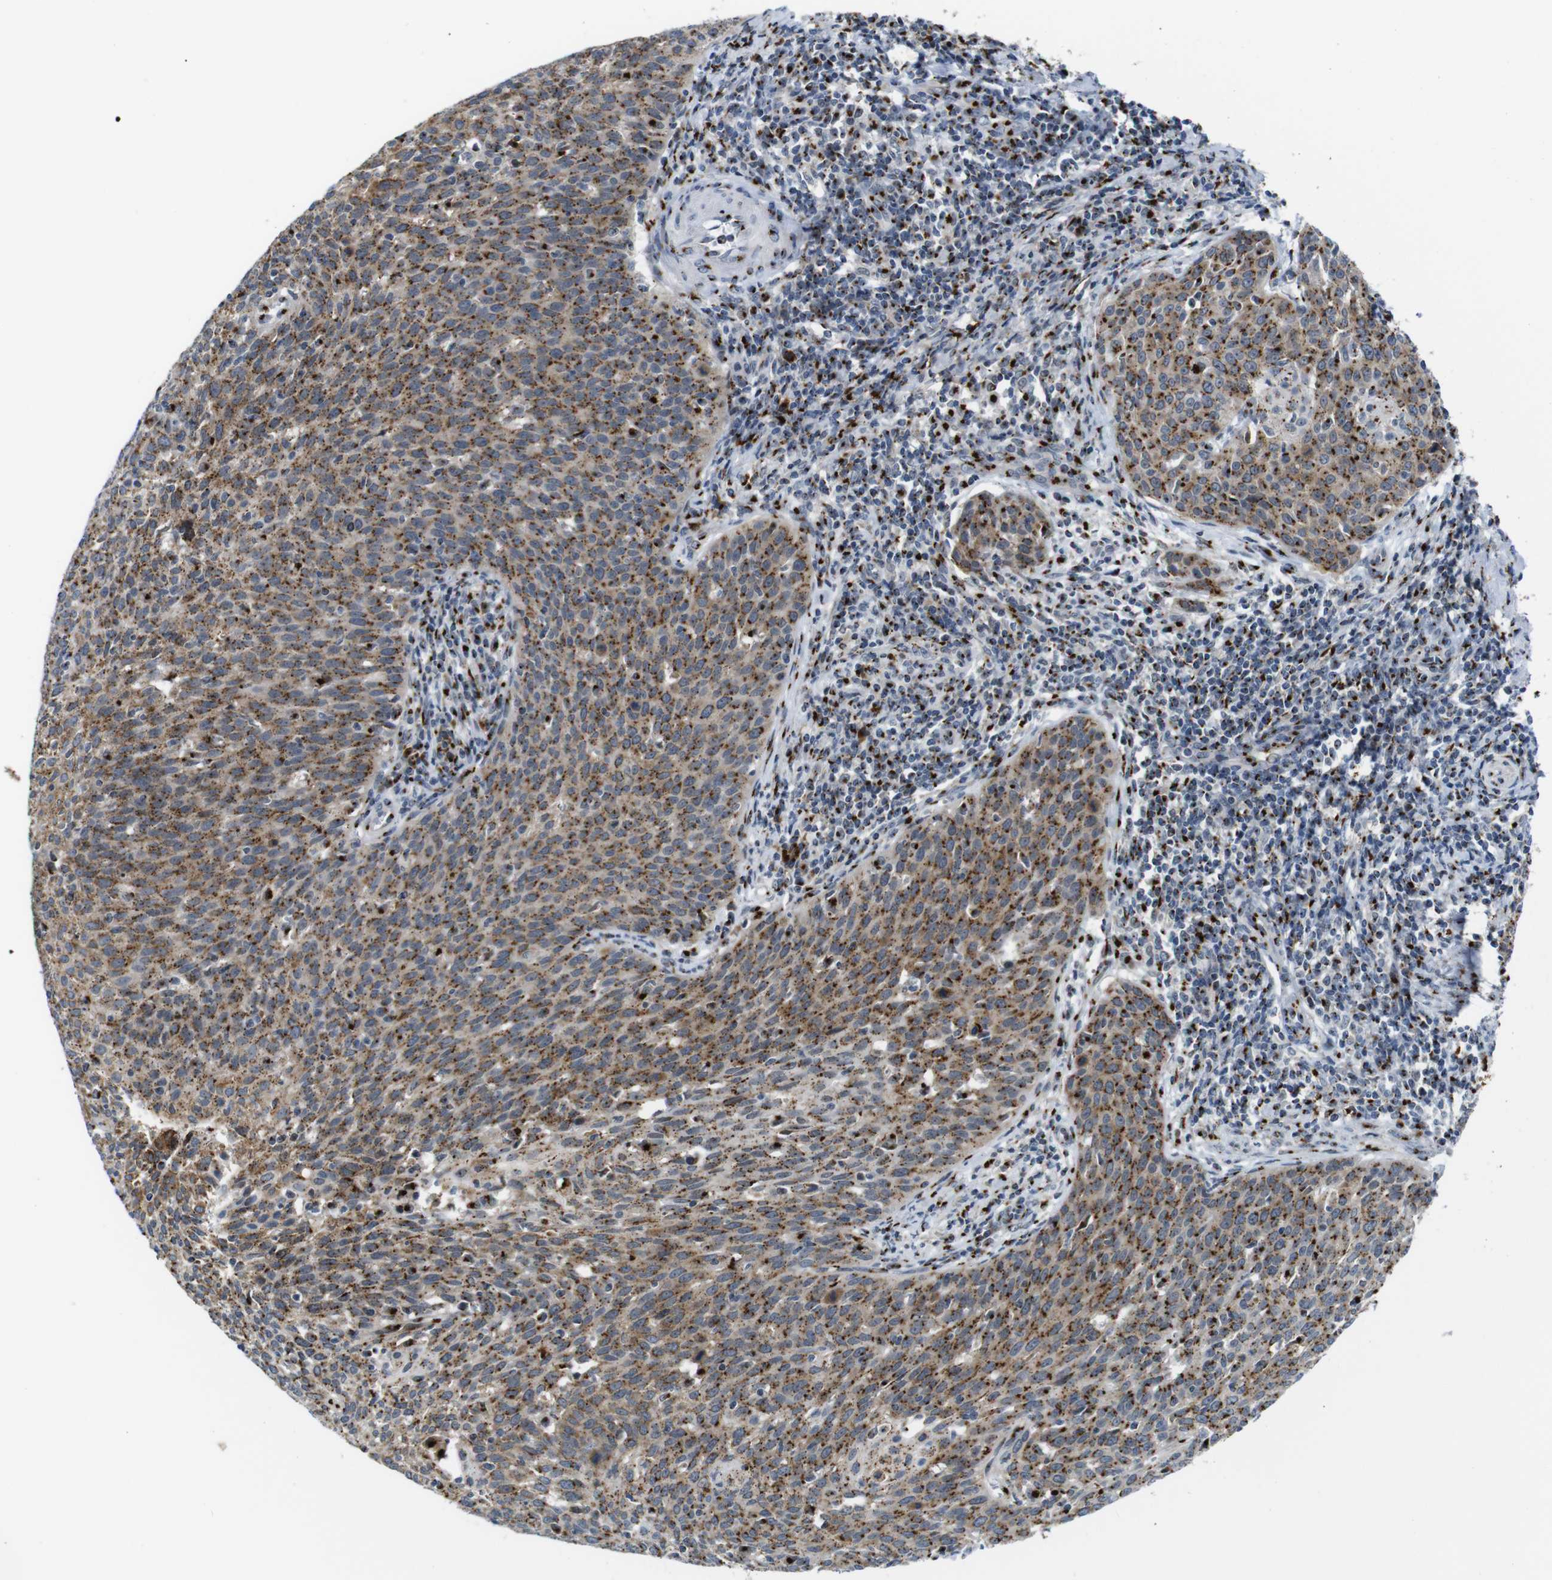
{"staining": {"intensity": "strong", "quantity": ">75%", "location": "cytoplasmic/membranous"}, "tissue": "cervical cancer", "cell_type": "Tumor cells", "image_type": "cancer", "snomed": [{"axis": "morphology", "description": "Squamous cell carcinoma, NOS"}, {"axis": "topography", "description": "Cervix"}], "caption": "Immunohistochemistry (IHC) micrograph of squamous cell carcinoma (cervical) stained for a protein (brown), which demonstrates high levels of strong cytoplasmic/membranous expression in approximately >75% of tumor cells.", "gene": "TGOLN2", "patient": {"sex": "female", "age": 38}}